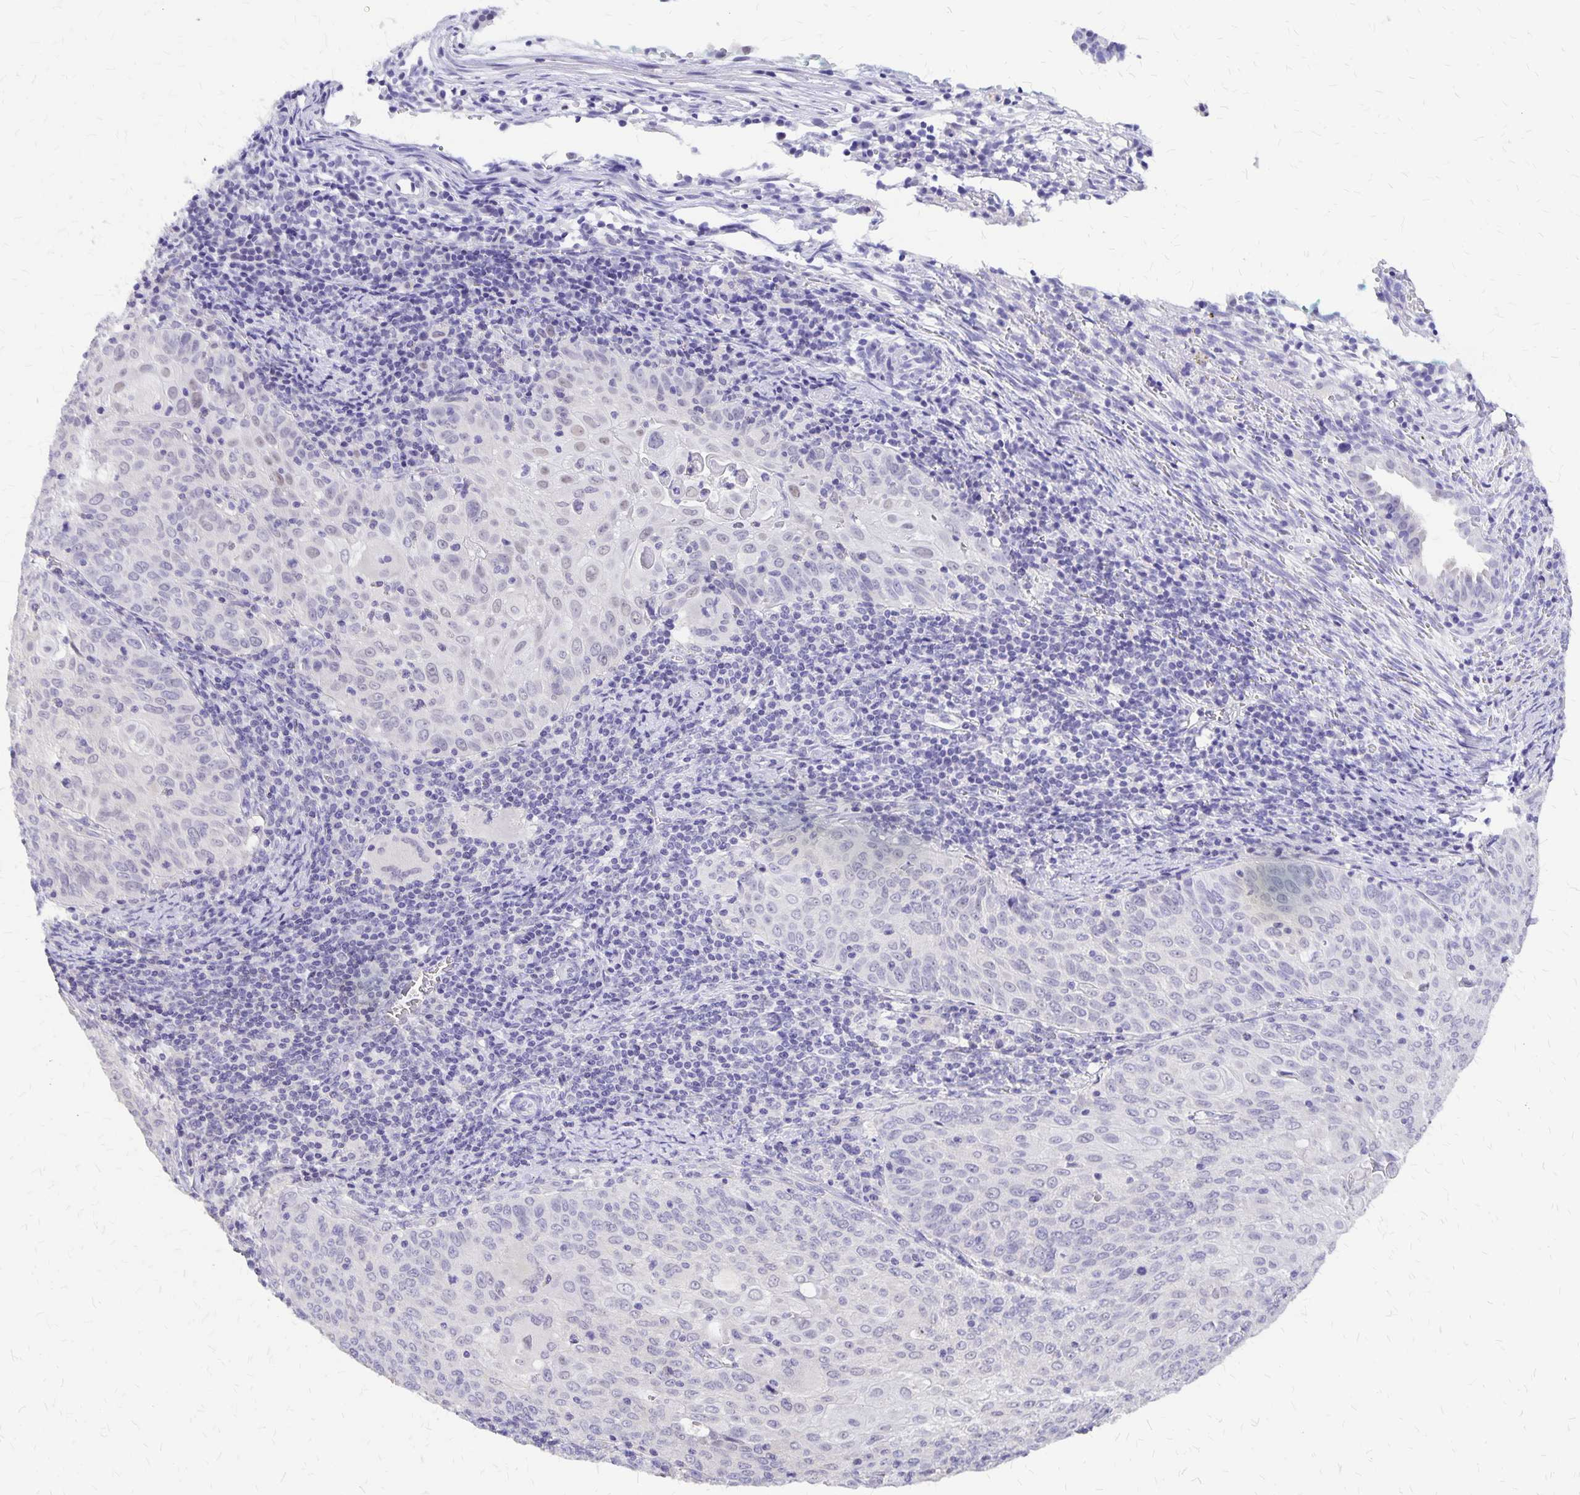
{"staining": {"intensity": "negative", "quantity": "none", "location": "none"}, "tissue": "cervical cancer", "cell_type": "Tumor cells", "image_type": "cancer", "snomed": [{"axis": "morphology", "description": "Squamous cell carcinoma, NOS"}, {"axis": "topography", "description": "Cervix"}], "caption": "A photomicrograph of squamous cell carcinoma (cervical) stained for a protein exhibits no brown staining in tumor cells.", "gene": "SI", "patient": {"sex": "female", "age": 65}}